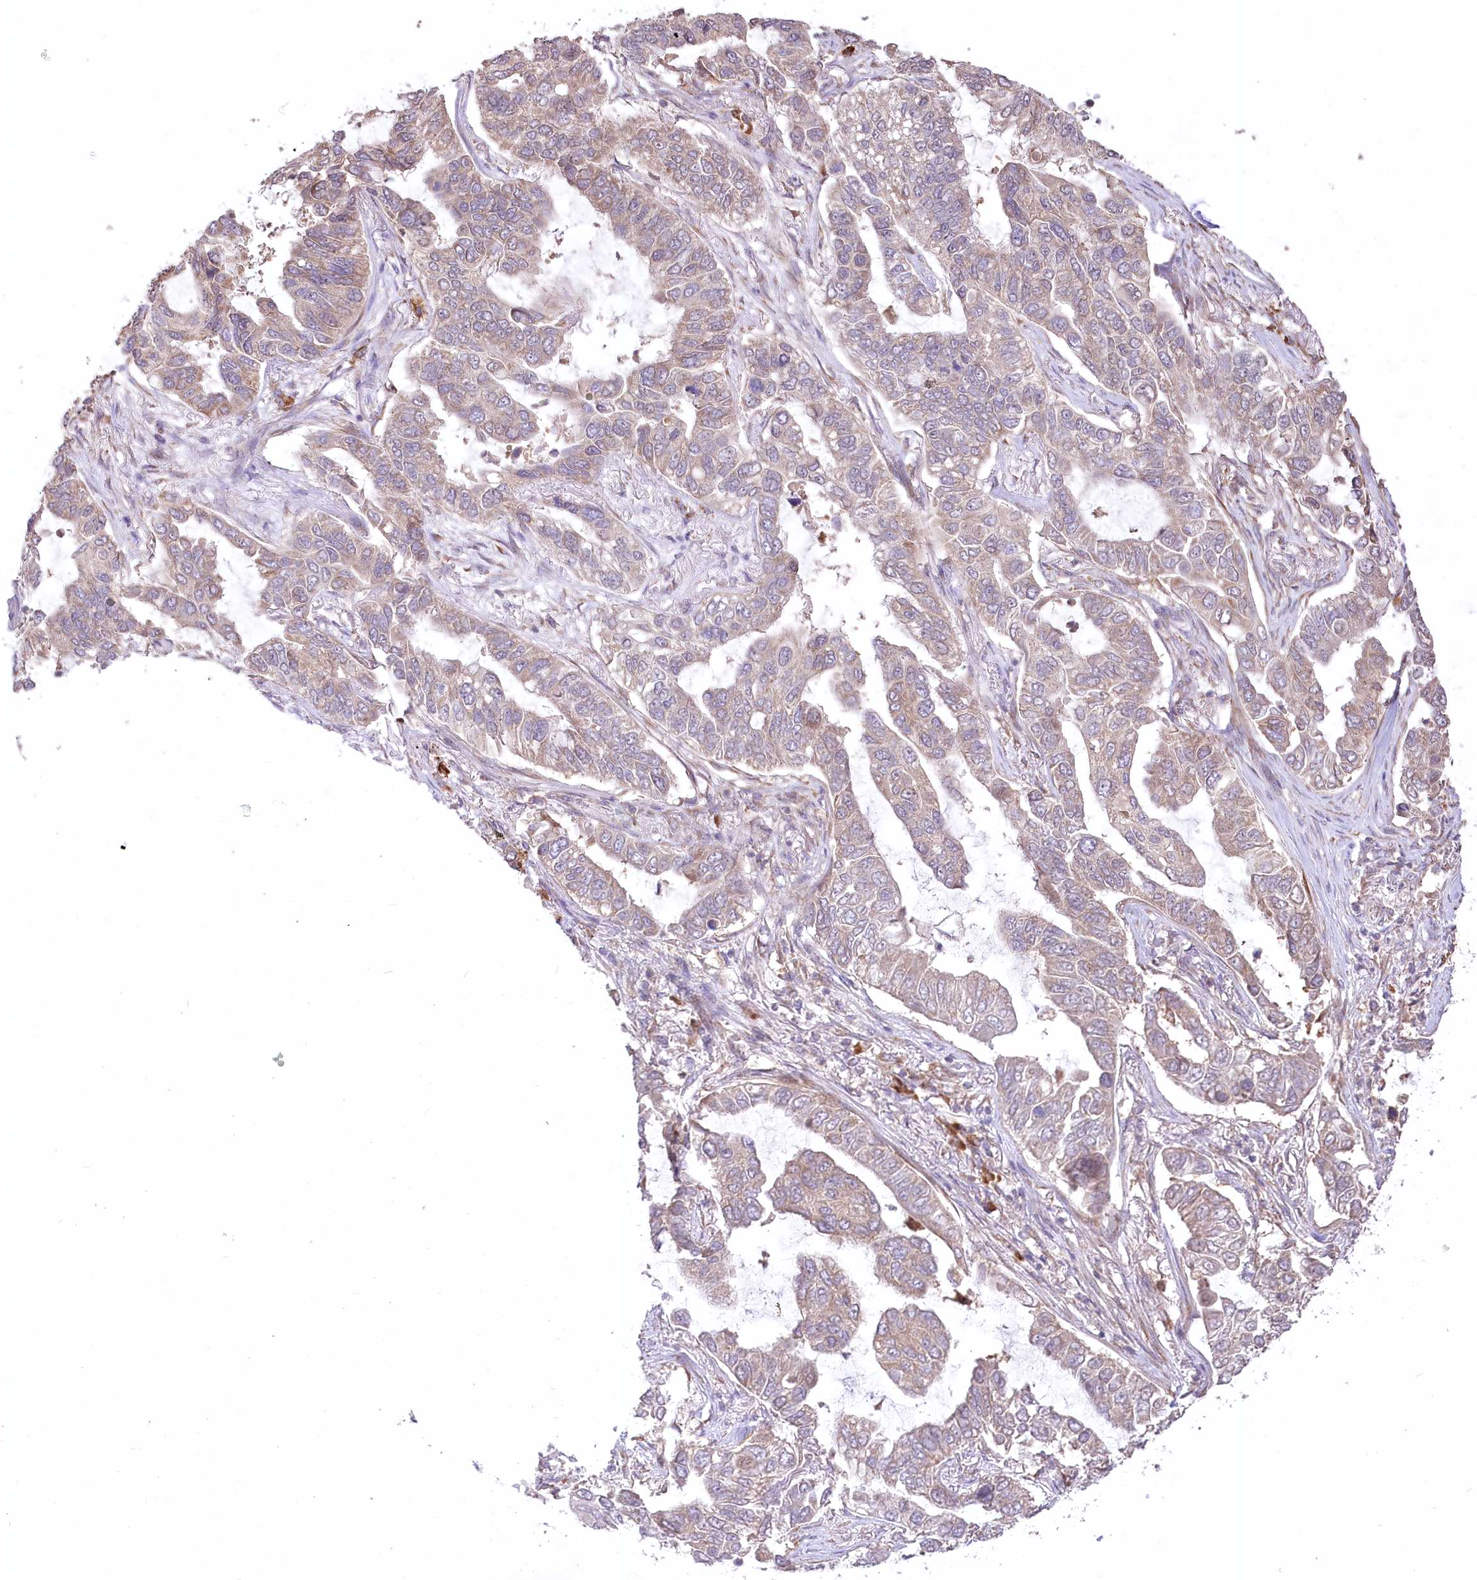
{"staining": {"intensity": "weak", "quantity": "25%-75%", "location": "cytoplasmic/membranous"}, "tissue": "lung cancer", "cell_type": "Tumor cells", "image_type": "cancer", "snomed": [{"axis": "morphology", "description": "Adenocarcinoma, NOS"}, {"axis": "topography", "description": "Lung"}], "caption": "Immunohistochemistry (IHC) micrograph of neoplastic tissue: adenocarcinoma (lung) stained using IHC exhibits low levels of weak protein expression localized specifically in the cytoplasmic/membranous of tumor cells, appearing as a cytoplasmic/membranous brown color.", "gene": "STT3B", "patient": {"sex": "male", "age": 64}}